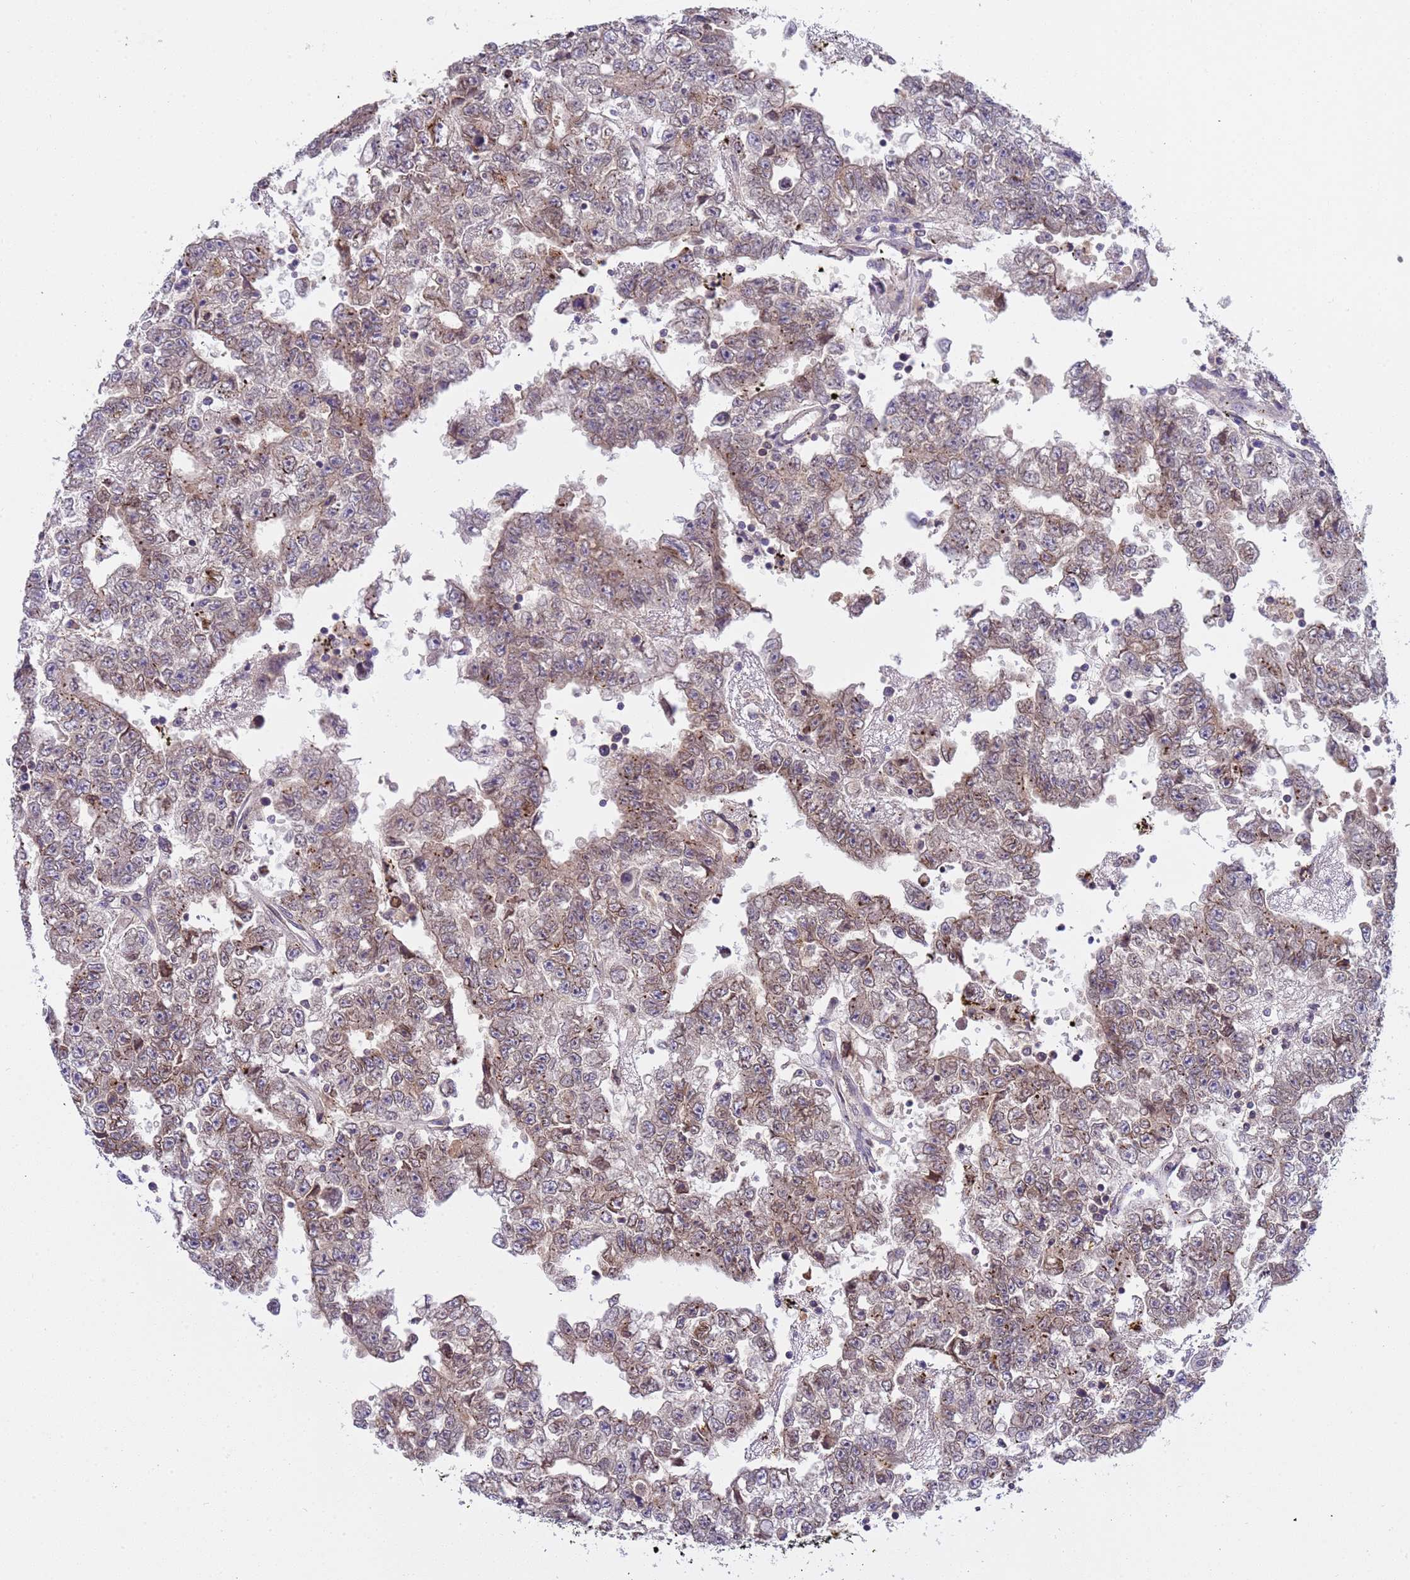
{"staining": {"intensity": "weak", "quantity": "25%-75%", "location": "cytoplasmic/membranous"}, "tissue": "testis cancer", "cell_type": "Tumor cells", "image_type": "cancer", "snomed": [{"axis": "morphology", "description": "Carcinoma, Embryonal, NOS"}, {"axis": "topography", "description": "Testis"}], "caption": "Protein expression analysis of human testis embryonal carcinoma reveals weak cytoplasmic/membranous positivity in approximately 25%-75% of tumor cells.", "gene": "PLCXD3", "patient": {"sex": "male", "age": 25}}